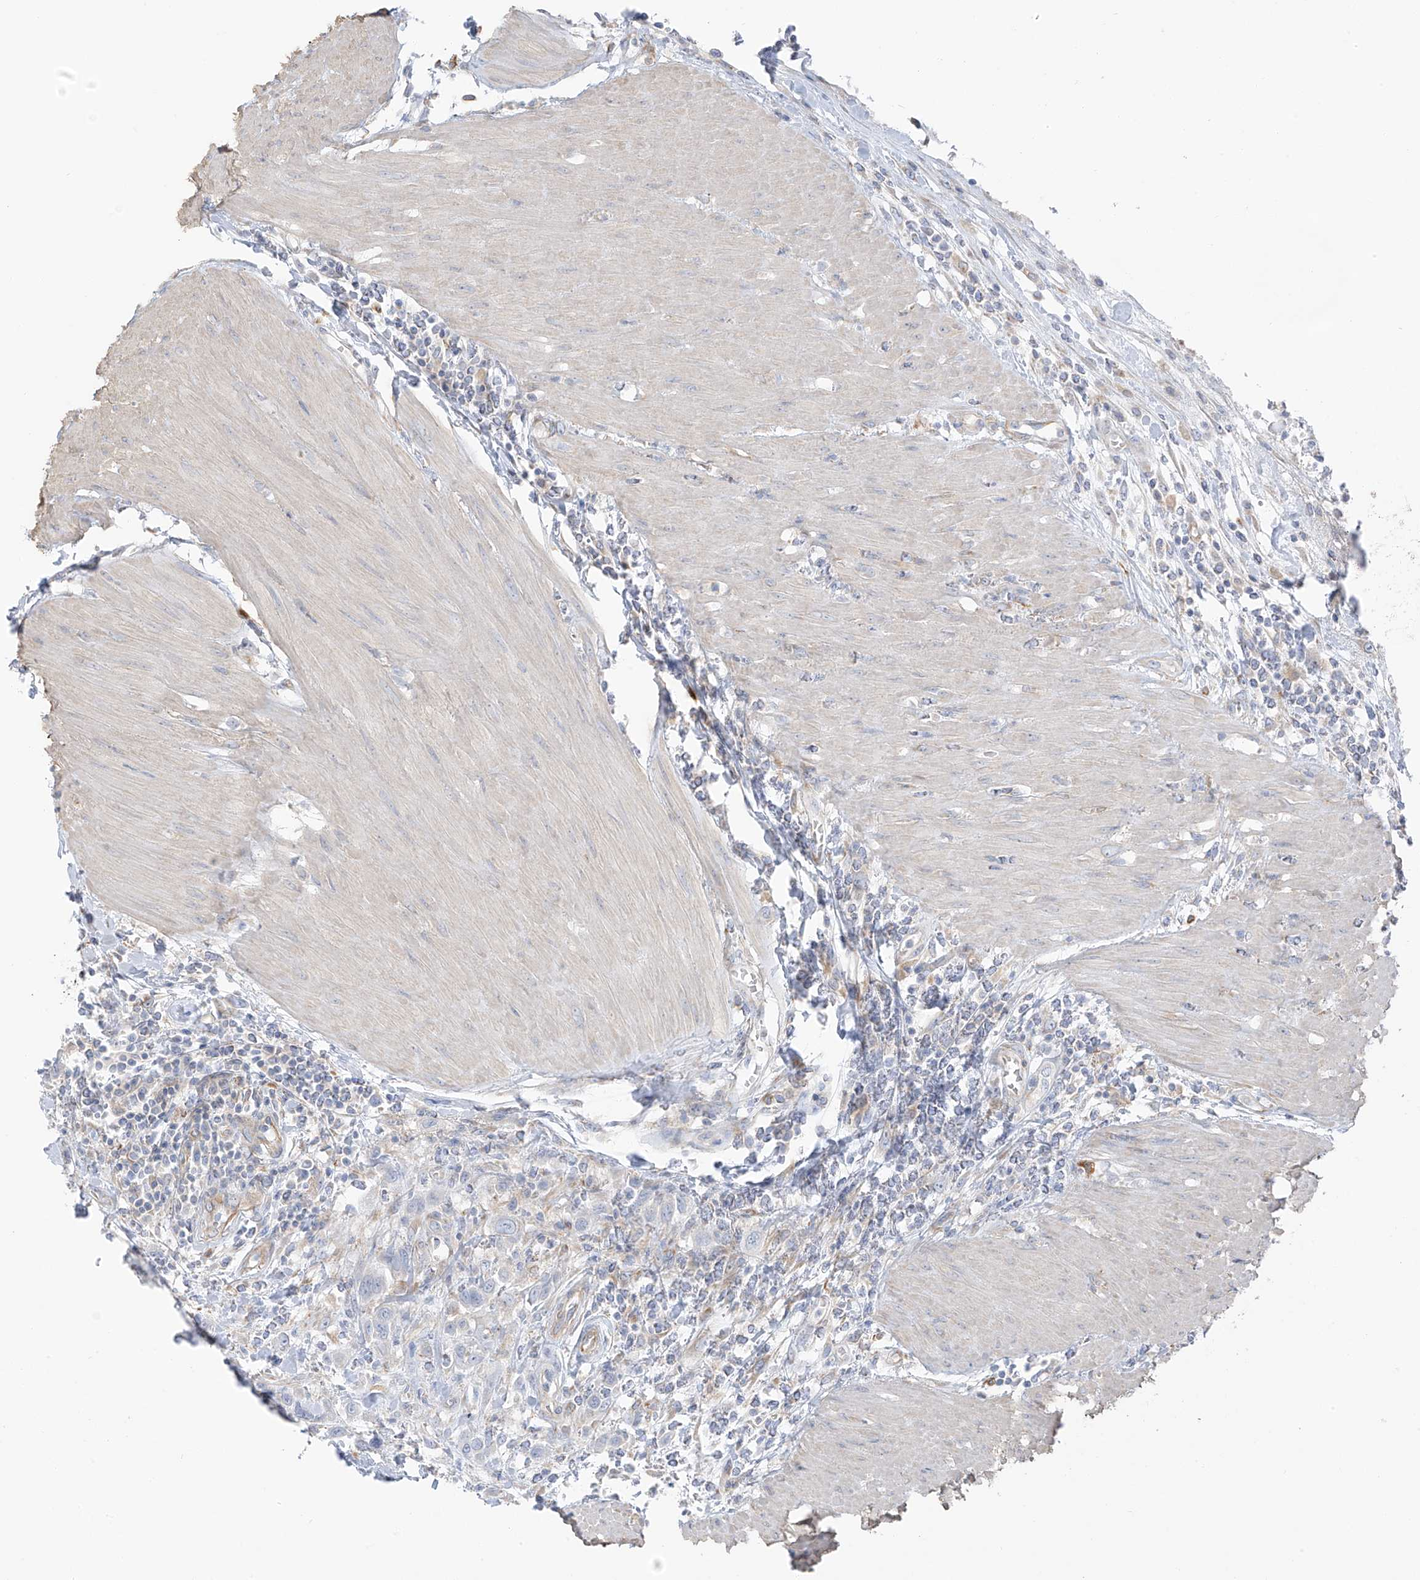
{"staining": {"intensity": "negative", "quantity": "none", "location": "none"}, "tissue": "urothelial cancer", "cell_type": "Tumor cells", "image_type": "cancer", "snomed": [{"axis": "morphology", "description": "Urothelial carcinoma, High grade"}, {"axis": "topography", "description": "Urinary bladder"}], "caption": "Immunohistochemical staining of urothelial cancer displays no significant expression in tumor cells.", "gene": "TAL2", "patient": {"sex": "male", "age": 50}}